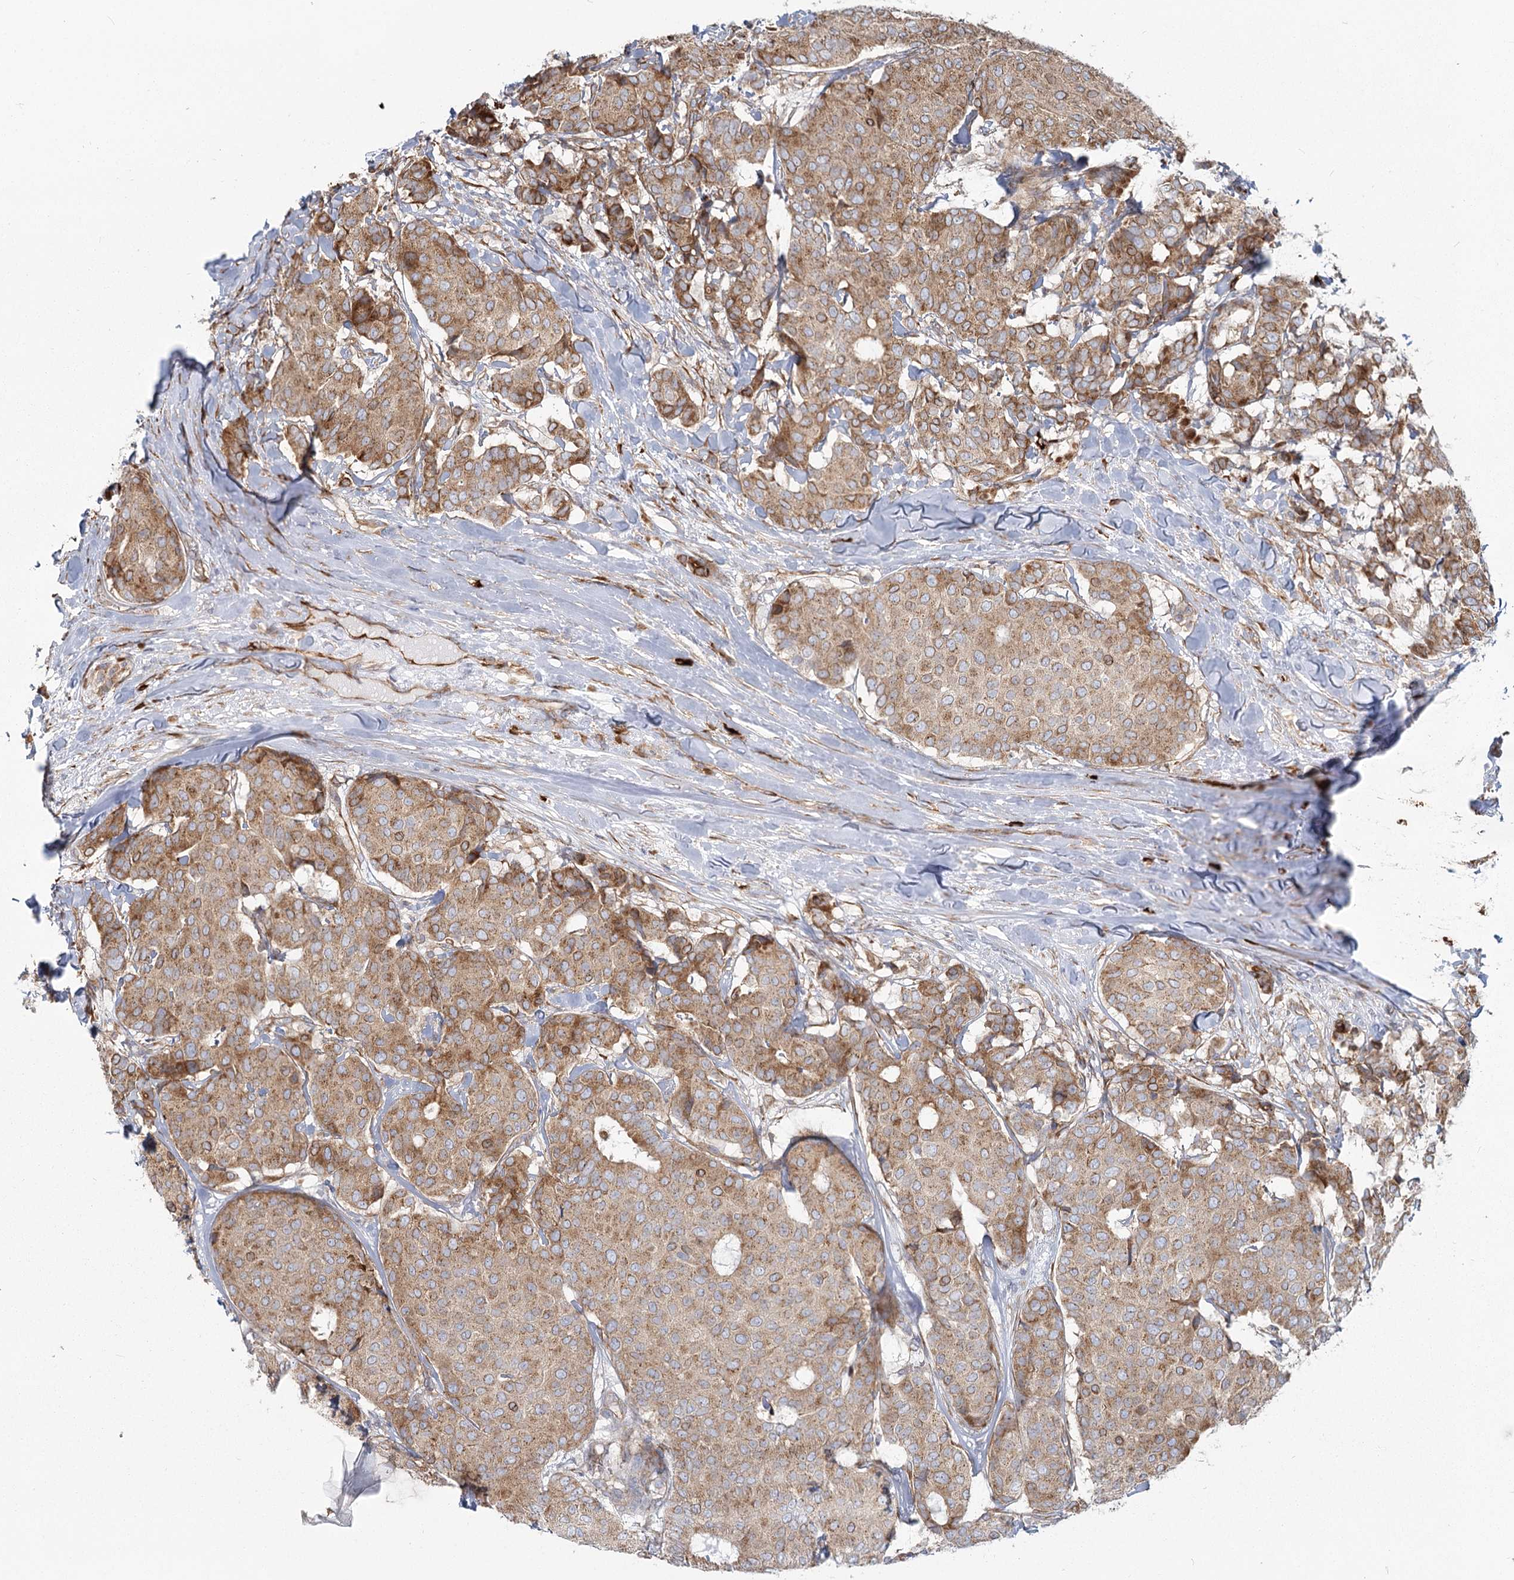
{"staining": {"intensity": "moderate", "quantity": ">75%", "location": "cytoplasmic/membranous"}, "tissue": "breast cancer", "cell_type": "Tumor cells", "image_type": "cancer", "snomed": [{"axis": "morphology", "description": "Duct carcinoma"}, {"axis": "topography", "description": "Breast"}], "caption": "Protein expression analysis of human intraductal carcinoma (breast) reveals moderate cytoplasmic/membranous staining in about >75% of tumor cells. The staining was performed using DAB (3,3'-diaminobenzidine) to visualize the protein expression in brown, while the nuclei were stained in blue with hematoxylin (Magnification: 20x).", "gene": "HARS2", "patient": {"sex": "female", "age": 75}}